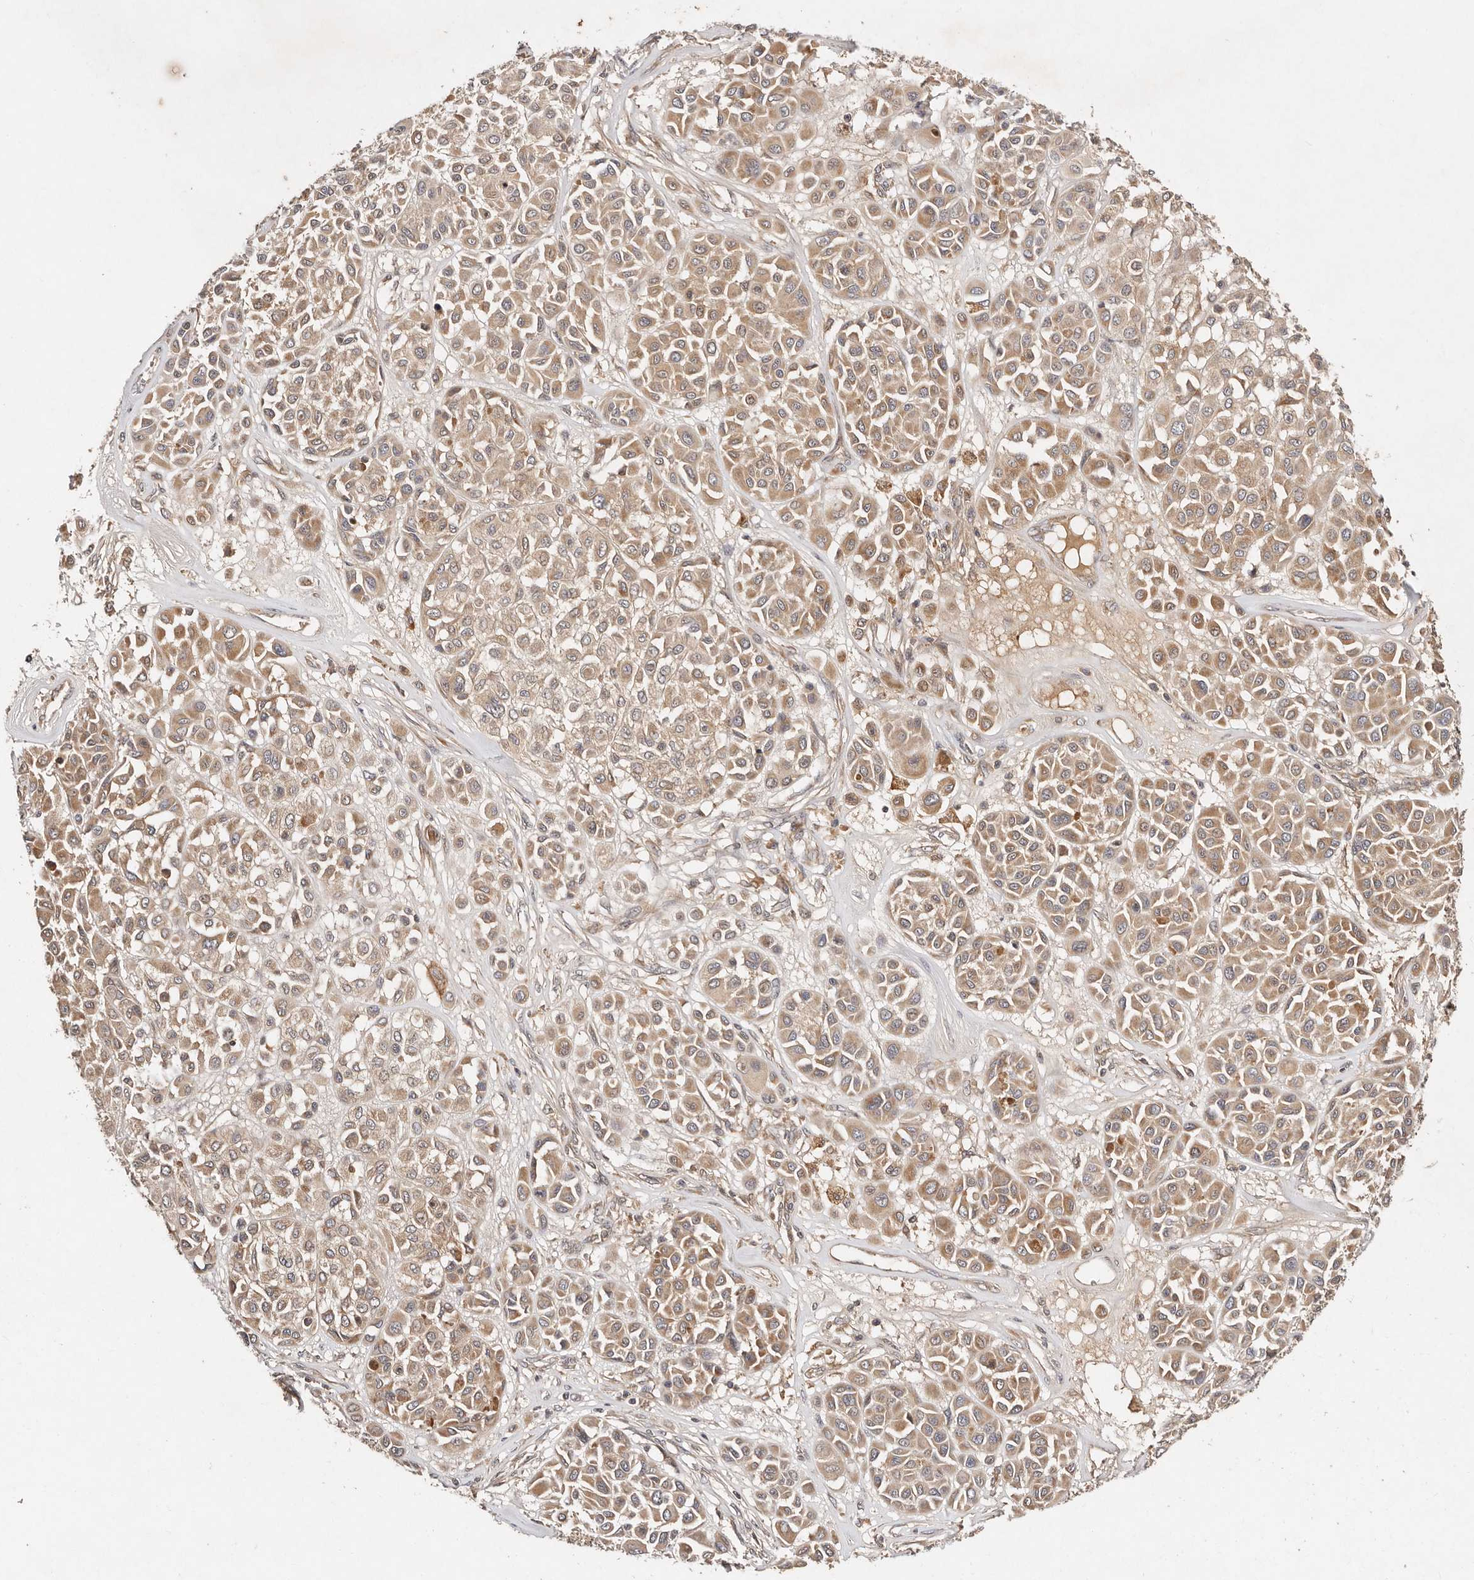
{"staining": {"intensity": "moderate", "quantity": ">75%", "location": "cytoplasmic/membranous"}, "tissue": "melanoma", "cell_type": "Tumor cells", "image_type": "cancer", "snomed": [{"axis": "morphology", "description": "Malignant melanoma, Metastatic site"}, {"axis": "topography", "description": "Soft tissue"}], "caption": "Brown immunohistochemical staining in human malignant melanoma (metastatic site) displays moderate cytoplasmic/membranous positivity in approximately >75% of tumor cells.", "gene": "DENND11", "patient": {"sex": "male", "age": 41}}